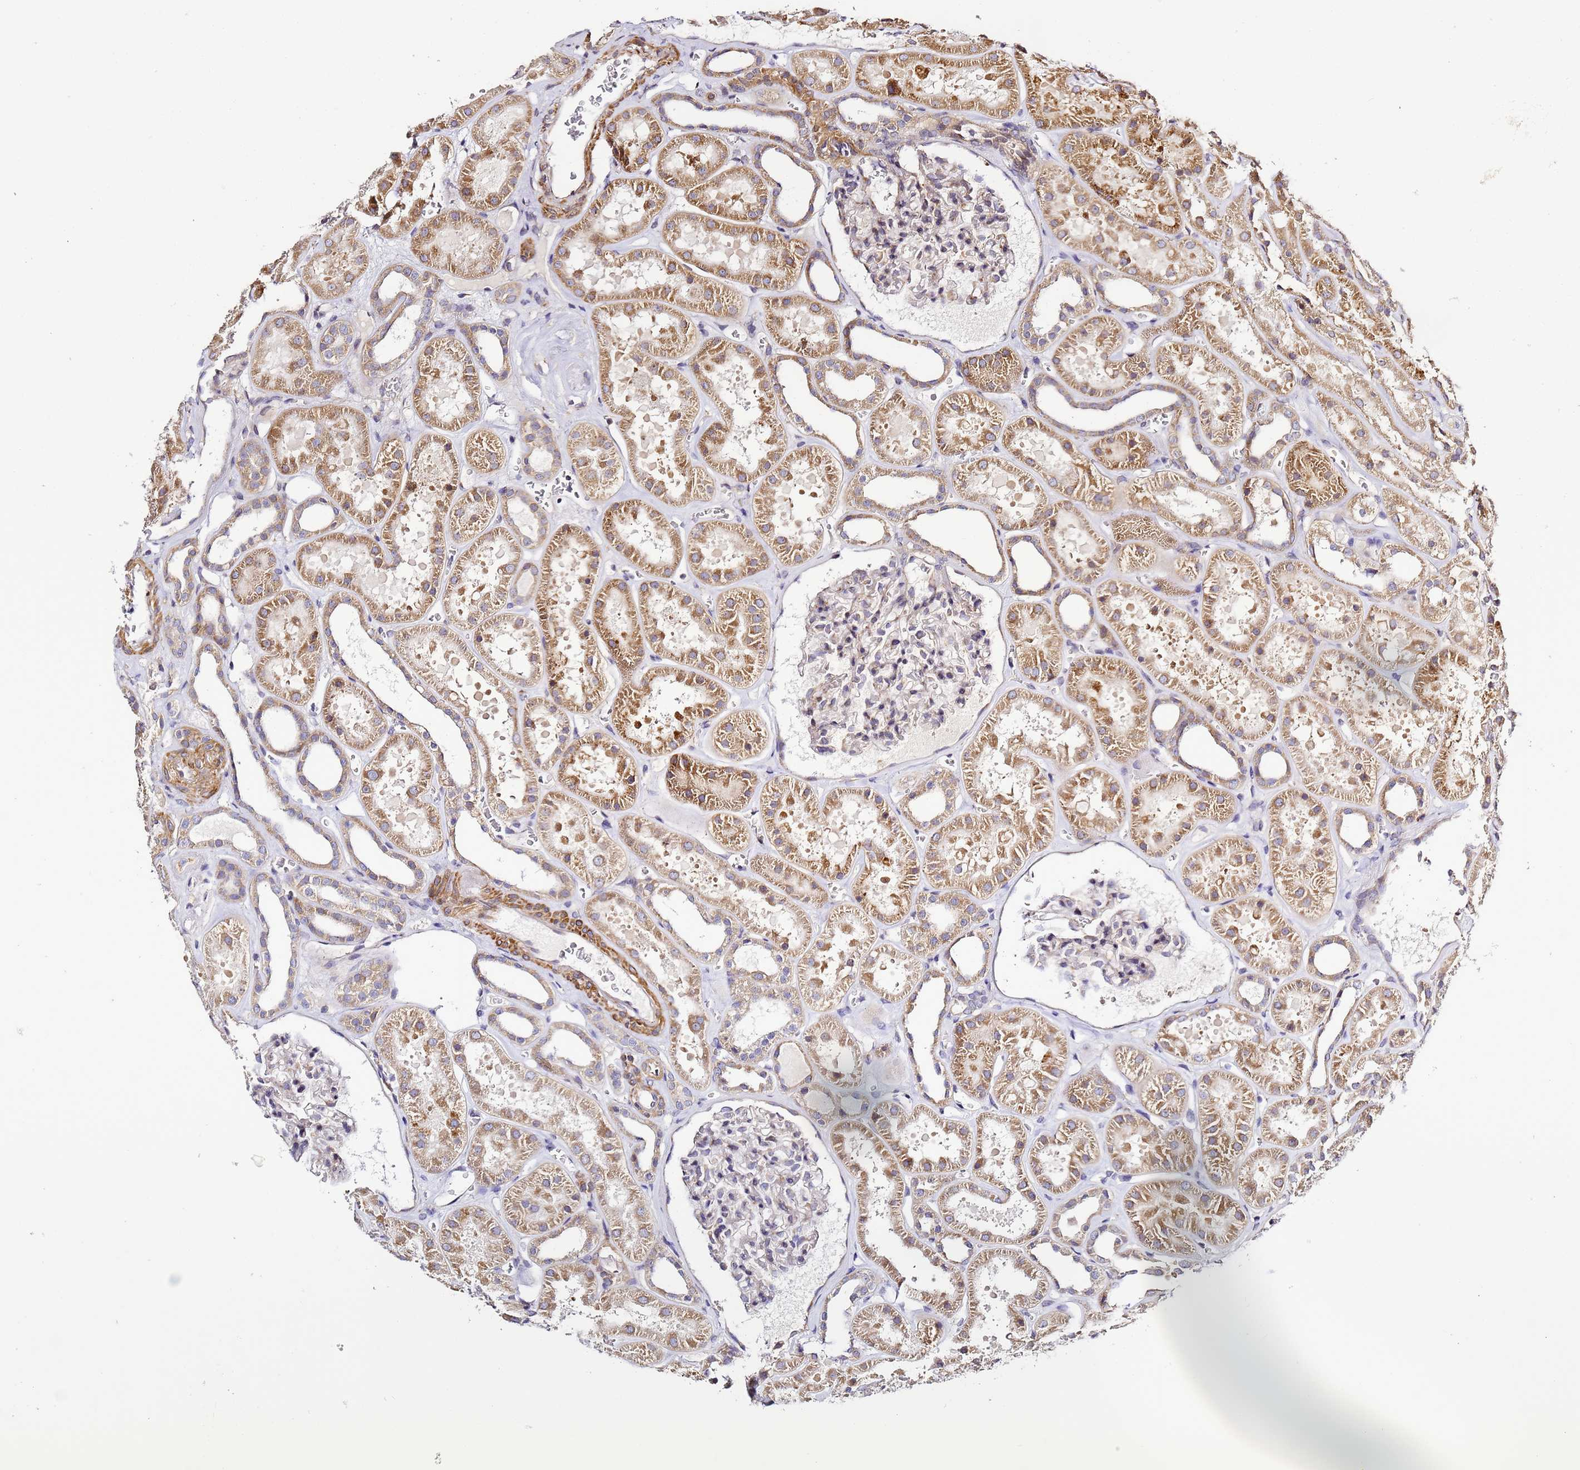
{"staining": {"intensity": "weak", "quantity": "<25%", "location": "cytoplasmic/membranous"}, "tissue": "kidney", "cell_type": "Cells in glomeruli", "image_type": "normal", "snomed": [{"axis": "morphology", "description": "Normal tissue, NOS"}, {"axis": "topography", "description": "Kidney"}], "caption": "An IHC histopathology image of benign kidney is shown. There is no staining in cells in glomeruli of kidney. (DAB immunohistochemistry (IHC) visualized using brightfield microscopy, high magnification).", "gene": "RPL13A", "patient": {"sex": "female", "age": 41}}